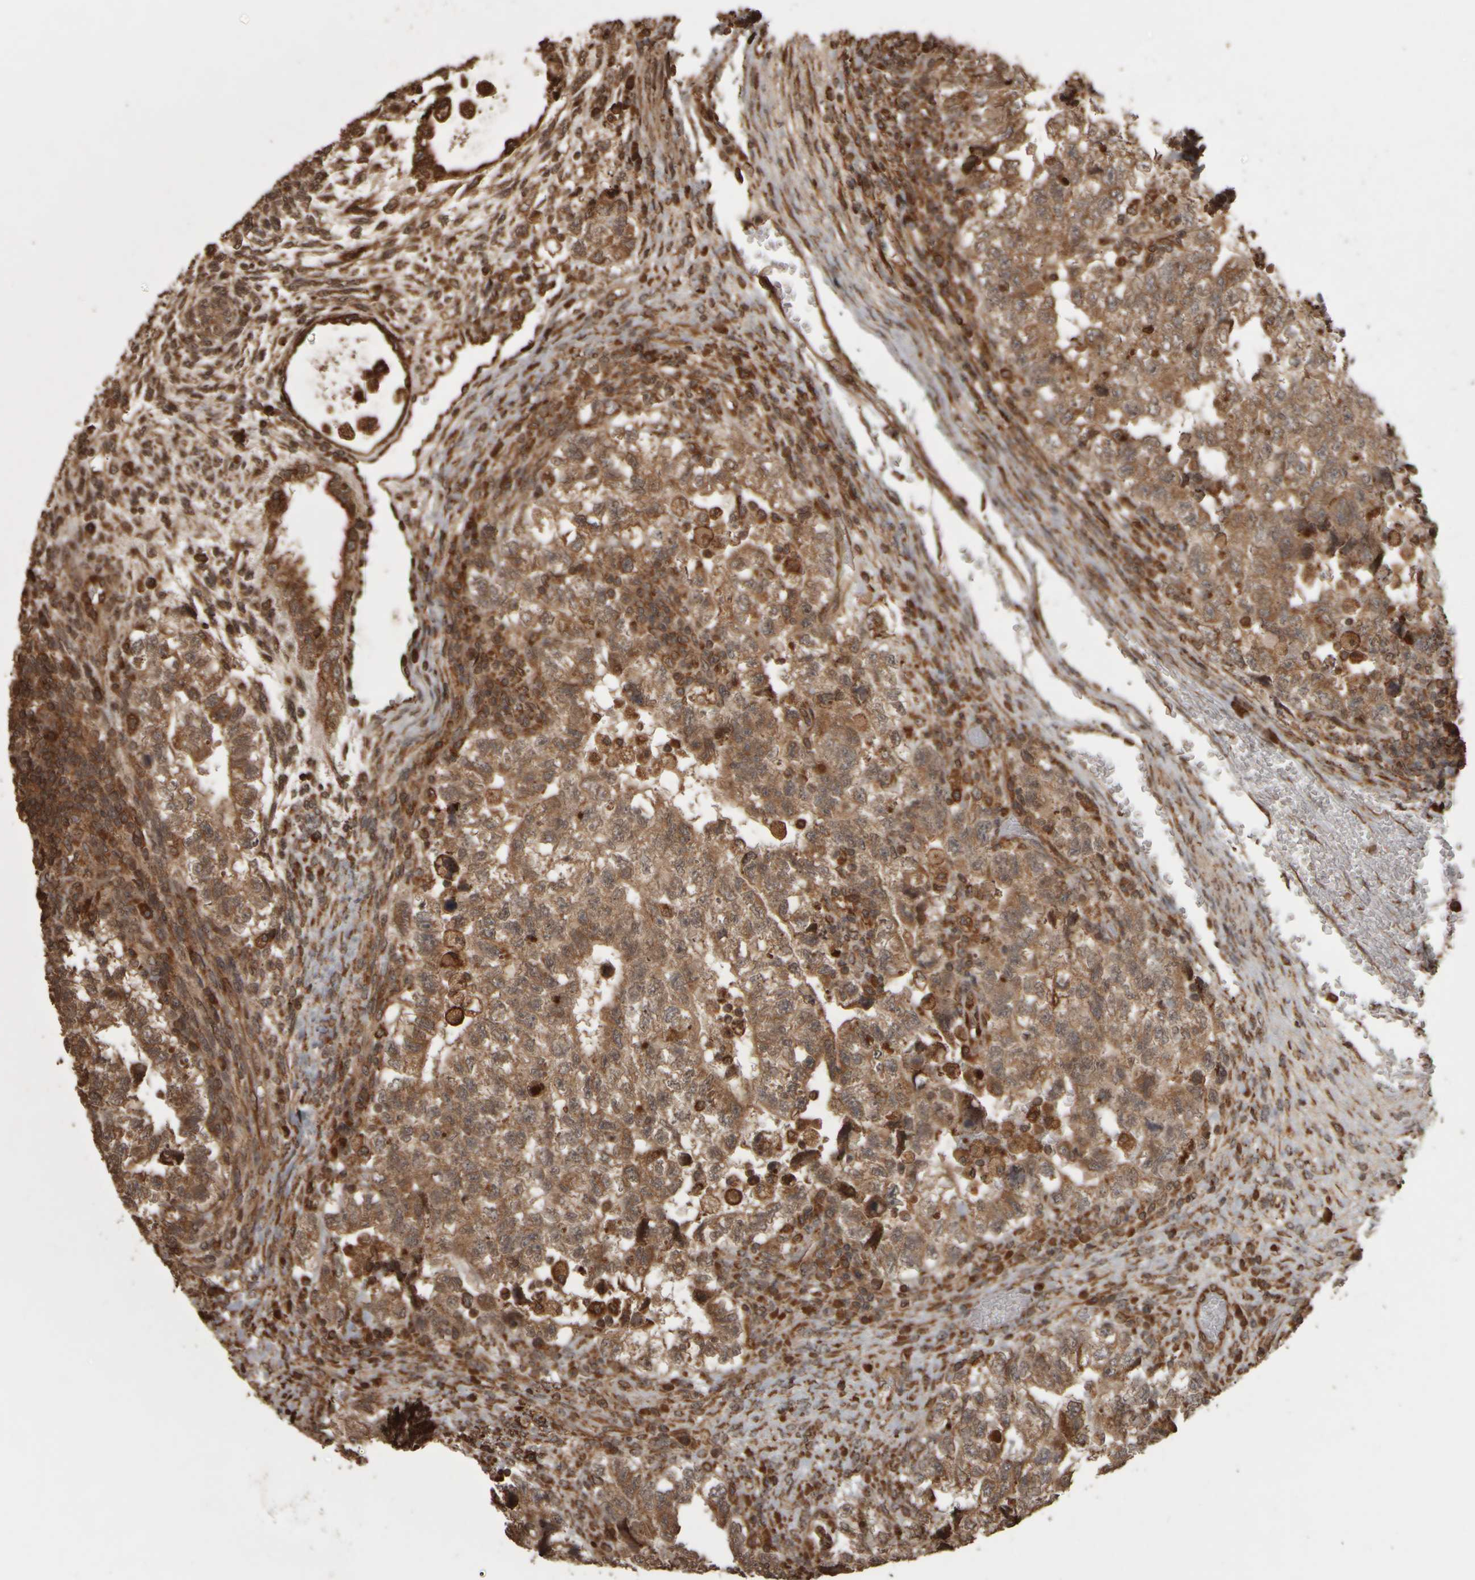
{"staining": {"intensity": "moderate", "quantity": ">75%", "location": "cytoplasmic/membranous"}, "tissue": "testis cancer", "cell_type": "Tumor cells", "image_type": "cancer", "snomed": [{"axis": "morphology", "description": "Carcinoma, Embryonal, NOS"}, {"axis": "topography", "description": "Testis"}], "caption": "Embryonal carcinoma (testis) was stained to show a protein in brown. There is medium levels of moderate cytoplasmic/membranous positivity in approximately >75% of tumor cells.", "gene": "AGBL3", "patient": {"sex": "male", "age": 36}}